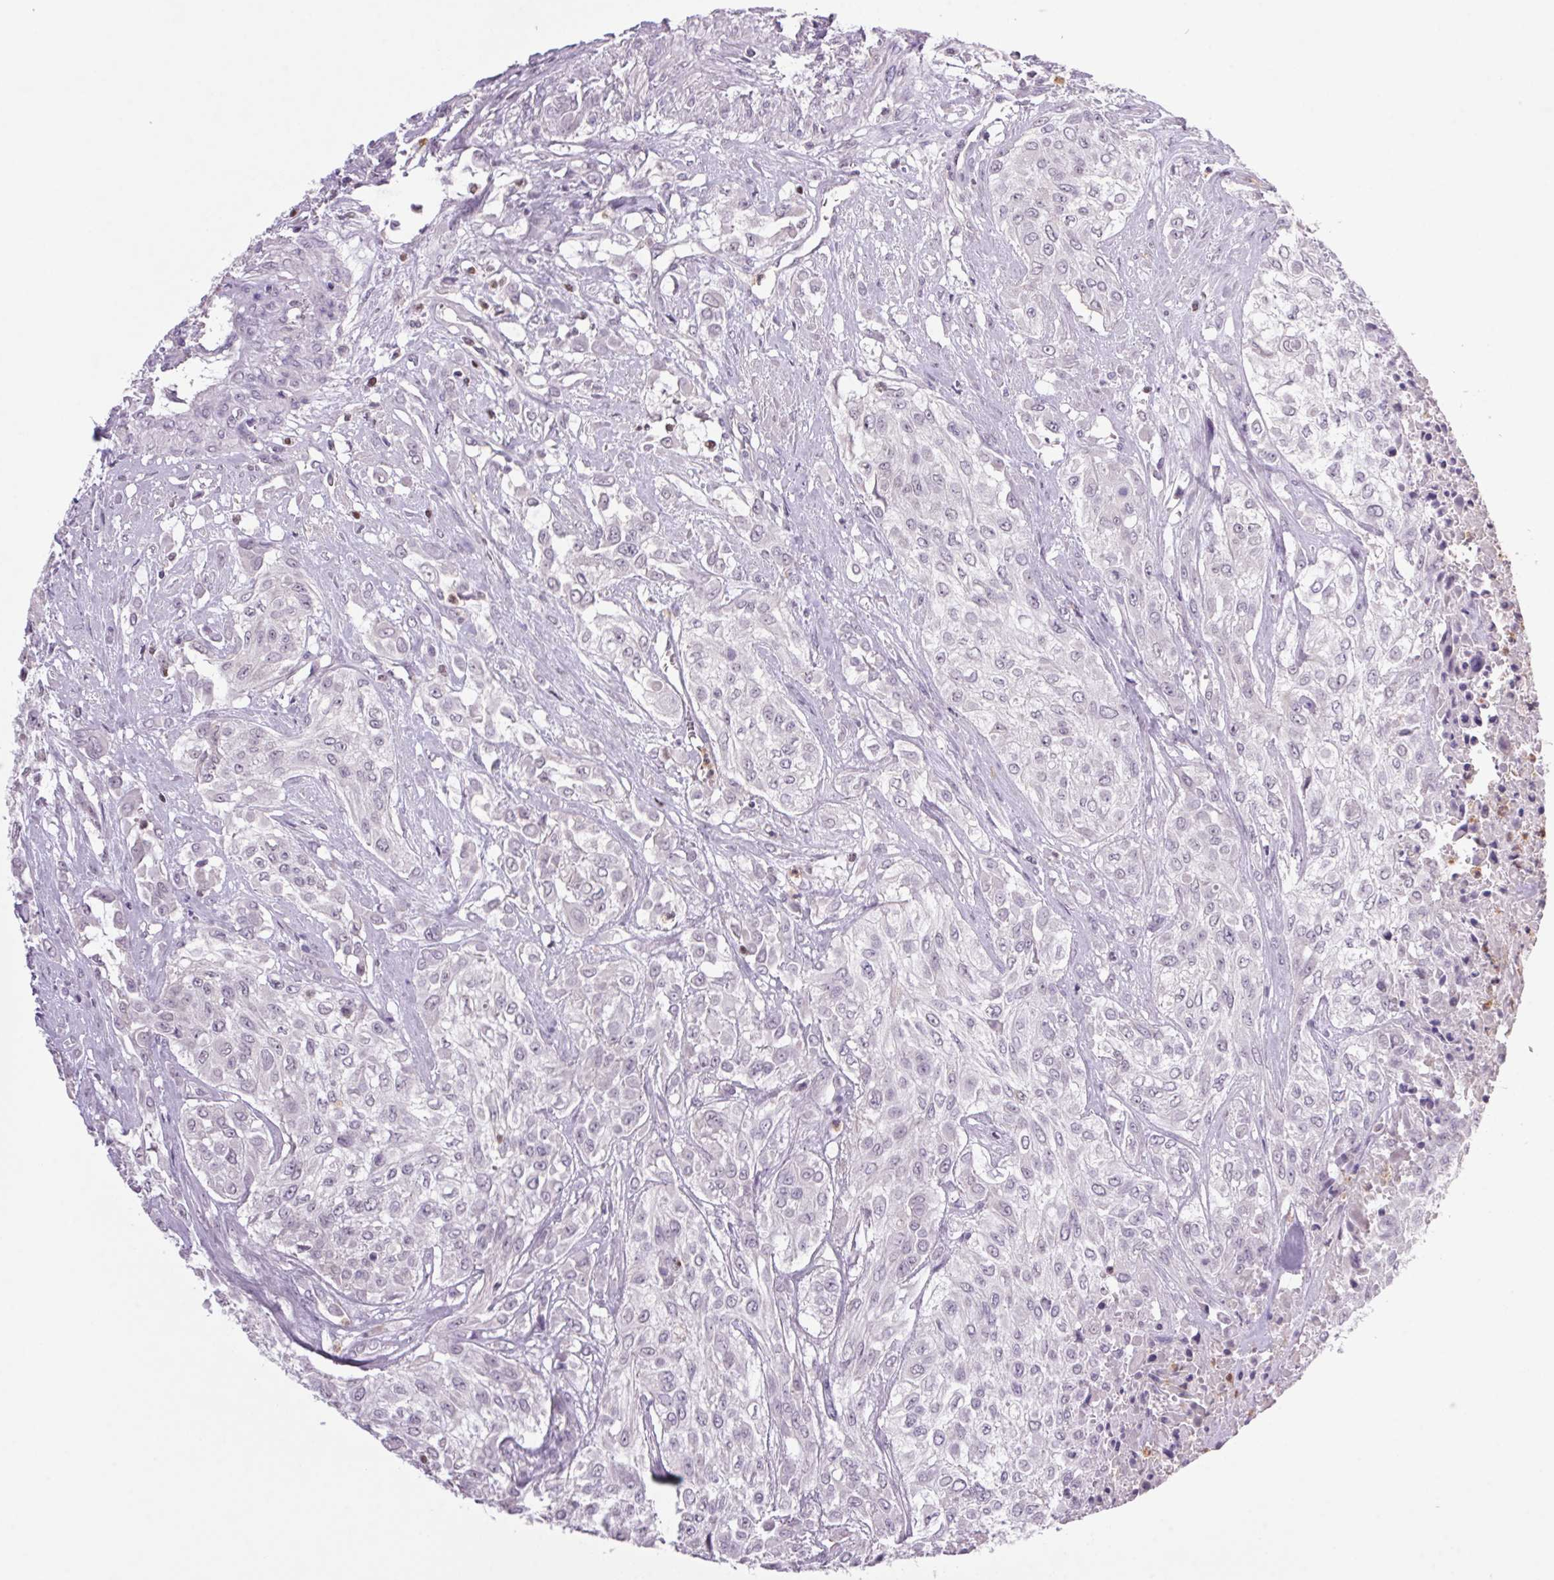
{"staining": {"intensity": "negative", "quantity": "none", "location": "none"}, "tissue": "urothelial cancer", "cell_type": "Tumor cells", "image_type": "cancer", "snomed": [{"axis": "morphology", "description": "Urothelial carcinoma, High grade"}, {"axis": "topography", "description": "Urinary bladder"}], "caption": "Immunohistochemical staining of urothelial cancer reveals no significant expression in tumor cells.", "gene": "TRDN", "patient": {"sex": "male", "age": 57}}